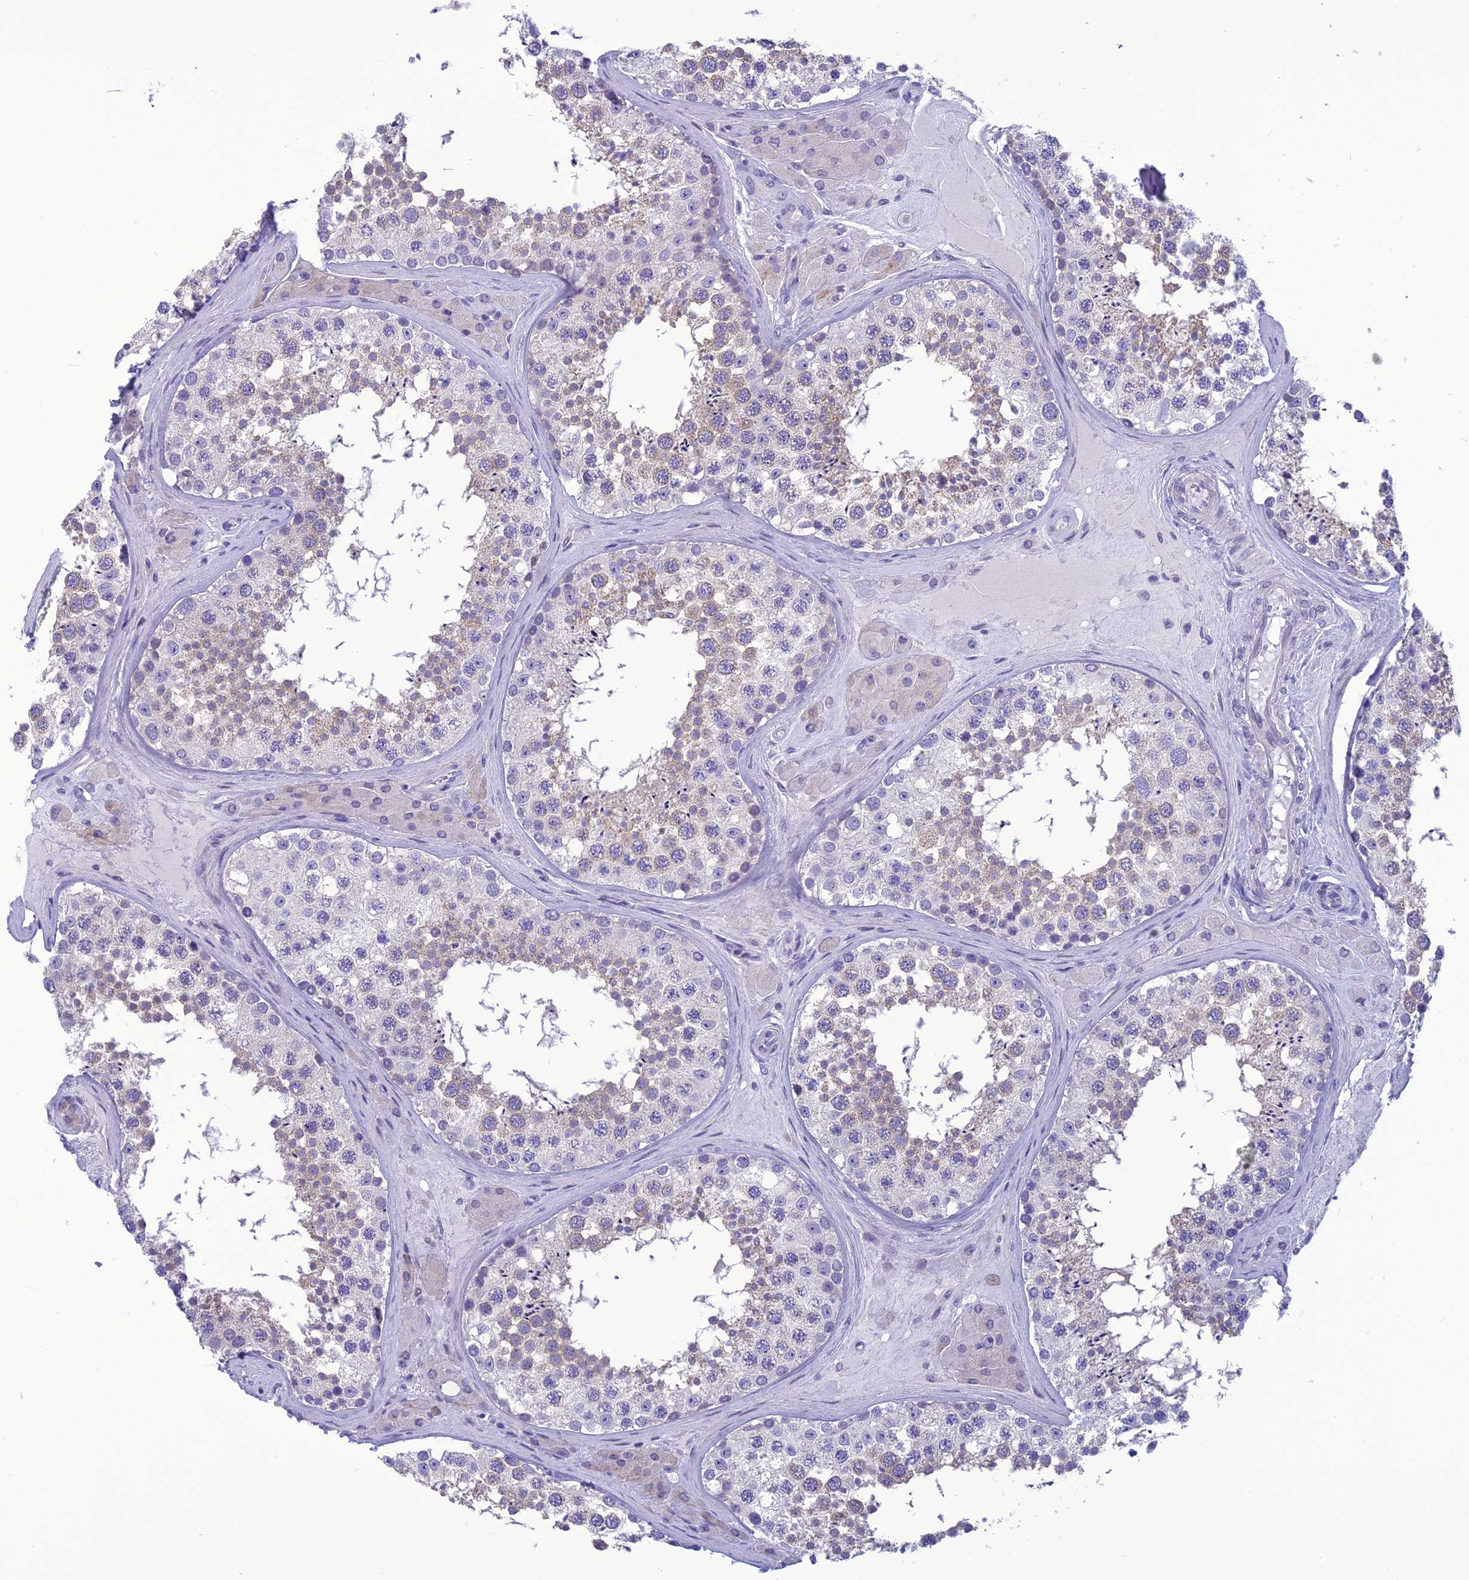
{"staining": {"intensity": "weak", "quantity": "25%-75%", "location": "cytoplasmic/membranous"}, "tissue": "testis", "cell_type": "Cells in seminiferous ducts", "image_type": "normal", "snomed": [{"axis": "morphology", "description": "Normal tissue, NOS"}, {"axis": "topography", "description": "Testis"}], "caption": "Unremarkable testis displays weak cytoplasmic/membranous positivity in approximately 25%-75% of cells in seminiferous ducts, visualized by immunohistochemistry. (IHC, brightfield microscopy, high magnification).", "gene": "BBS2", "patient": {"sex": "male", "age": 46}}